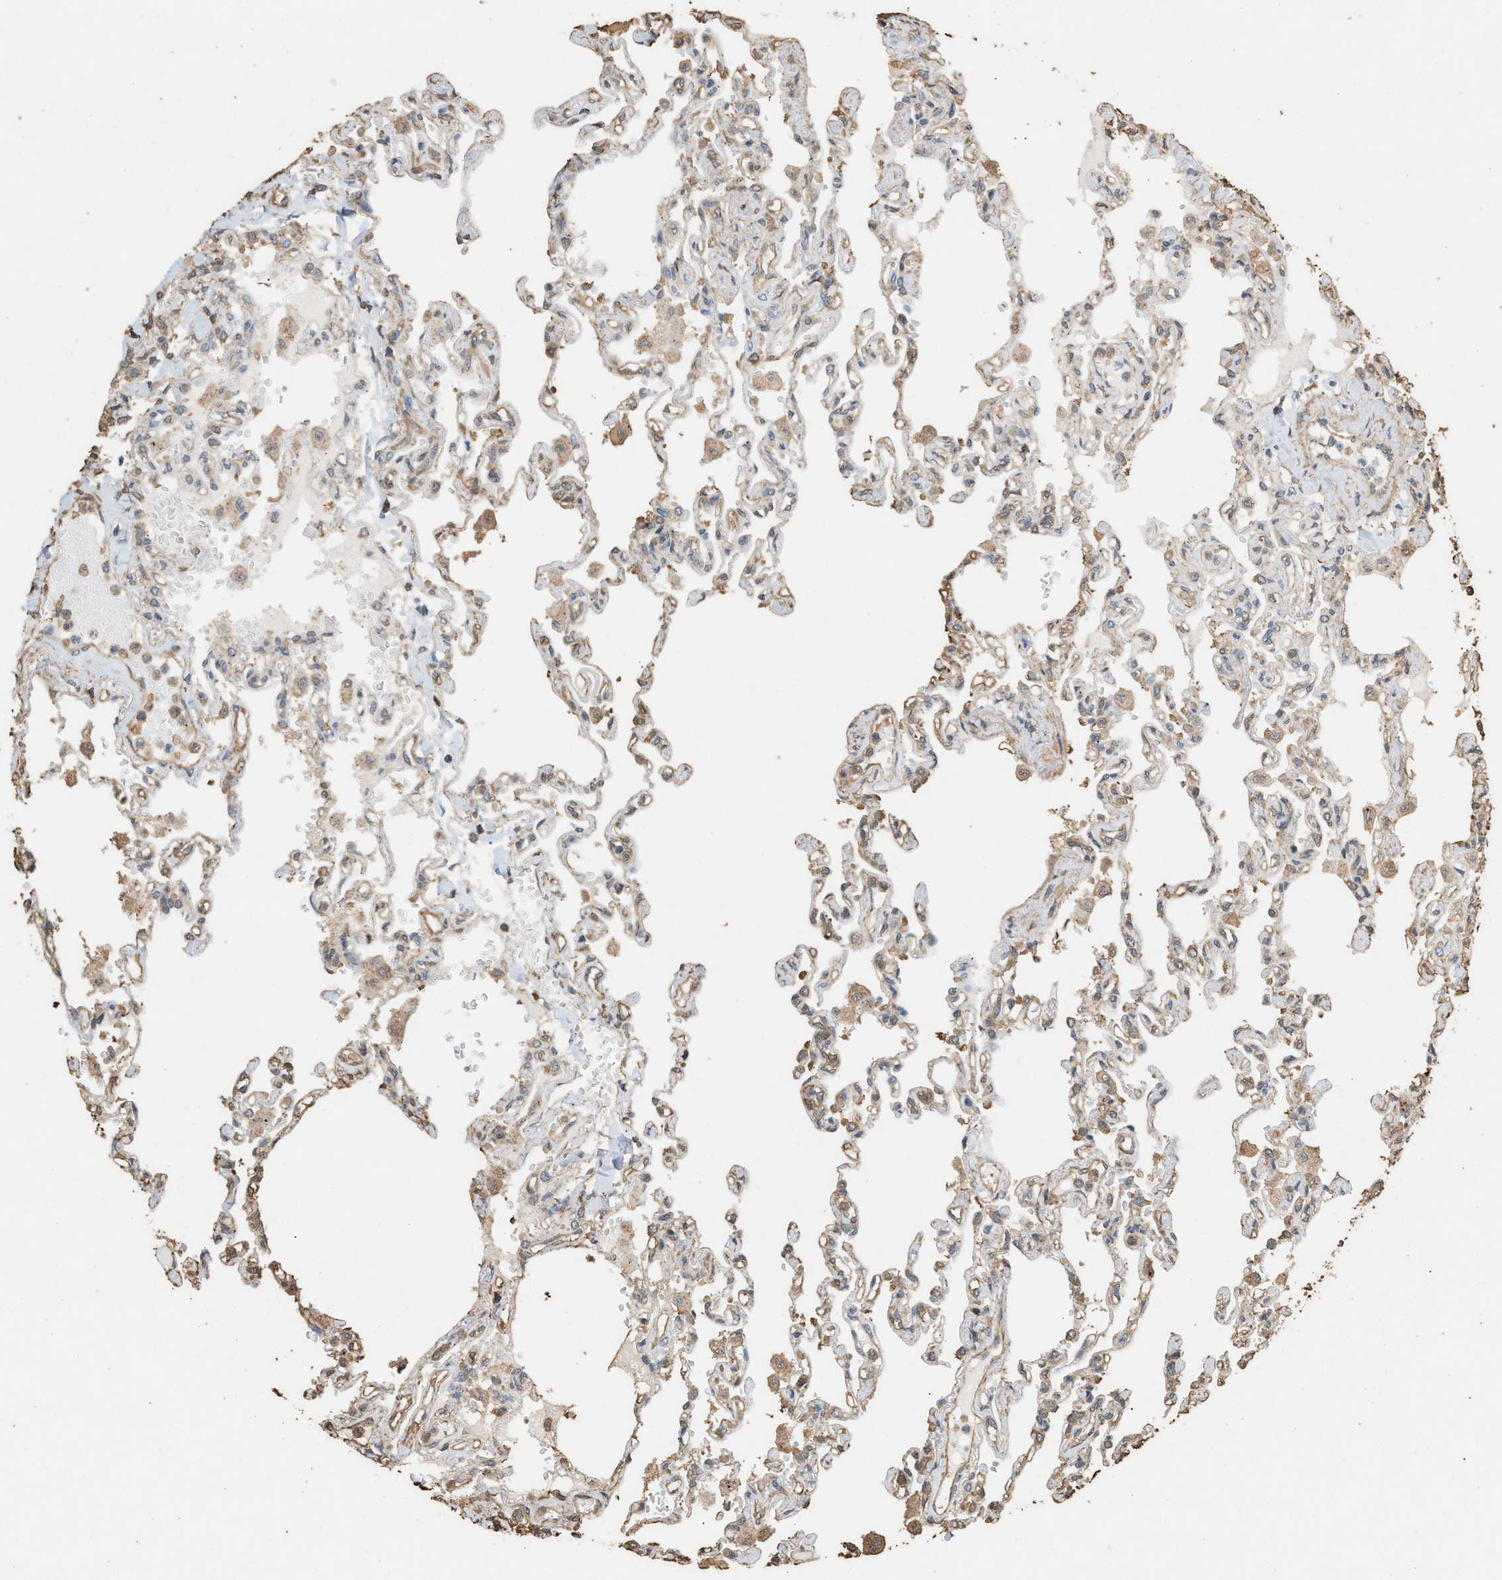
{"staining": {"intensity": "moderate", "quantity": ">75%", "location": "cytoplasmic/membranous"}, "tissue": "lung", "cell_type": "Alveolar cells", "image_type": "normal", "snomed": [{"axis": "morphology", "description": "Normal tissue, NOS"}, {"axis": "topography", "description": "Lung"}], "caption": "Protein analysis of normal lung exhibits moderate cytoplasmic/membranous positivity in about >75% of alveolar cells. The staining was performed using DAB to visualize the protein expression in brown, while the nuclei were stained in blue with hematoxylin (Magnification: 20x).", "gene": "DCAF7", "patient": {"sex": "male", "age": 21}}